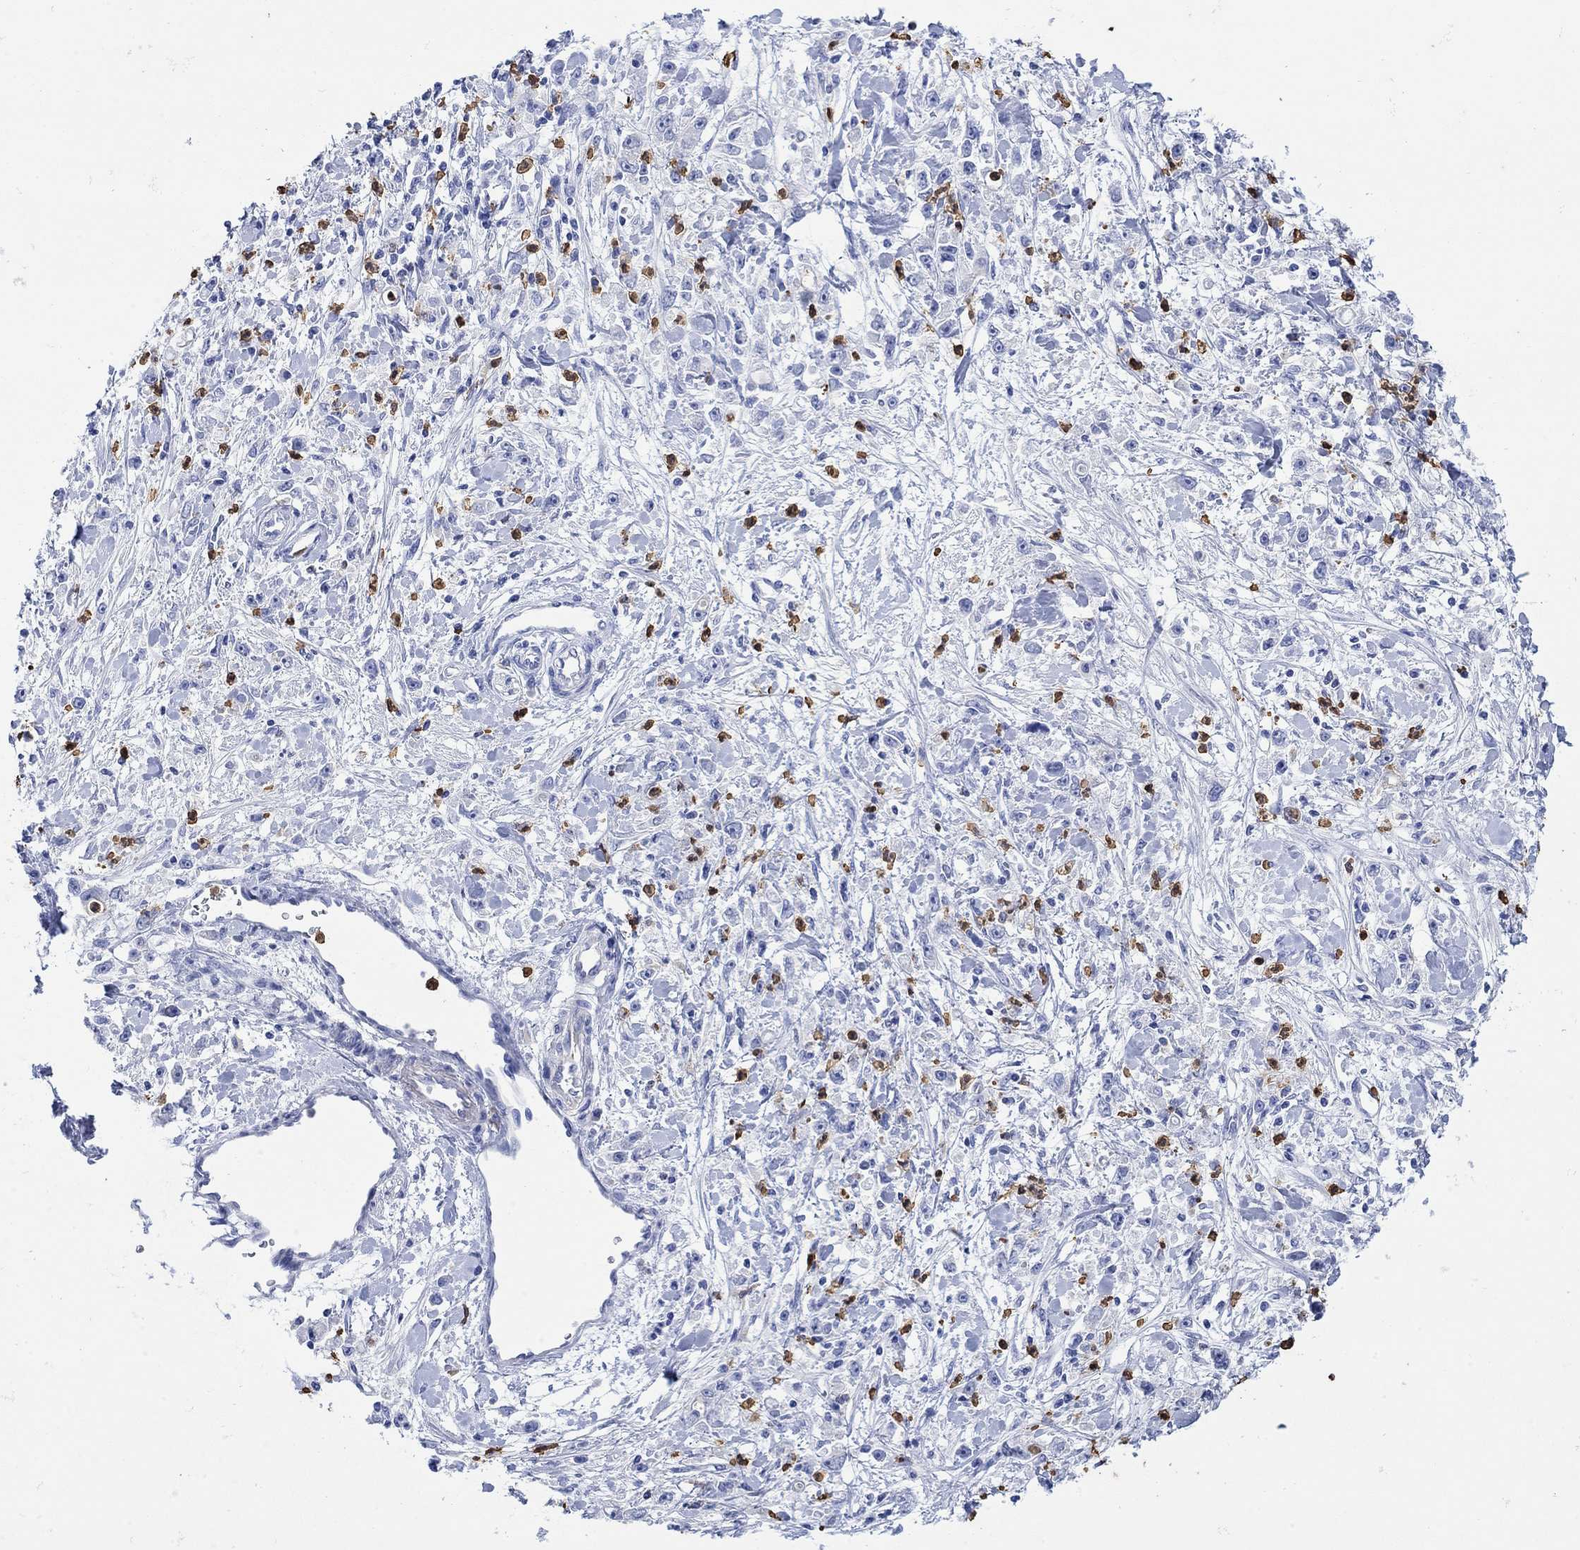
{"staining": {"intensity": "negative", "quantity": "none", "location": "none"}, "tissue": "stomach cancer", "cell_type": "Tumor cells", "image_type": "cancer", "snomed": [{"axis": "morphology", "description": "Adenocarcinoma, NOS"}, {"axis": "topography", "description": "Stomach"}], "caption": "Immunohistochemical staining of human stomach cancer (adenocarcinoma) exhibits no significant expression in tumor cells. (IHC, brightfield microscopy, high magnification).", "gene": "LINGO3", "patient": {"sex": "female", "age": 59}}